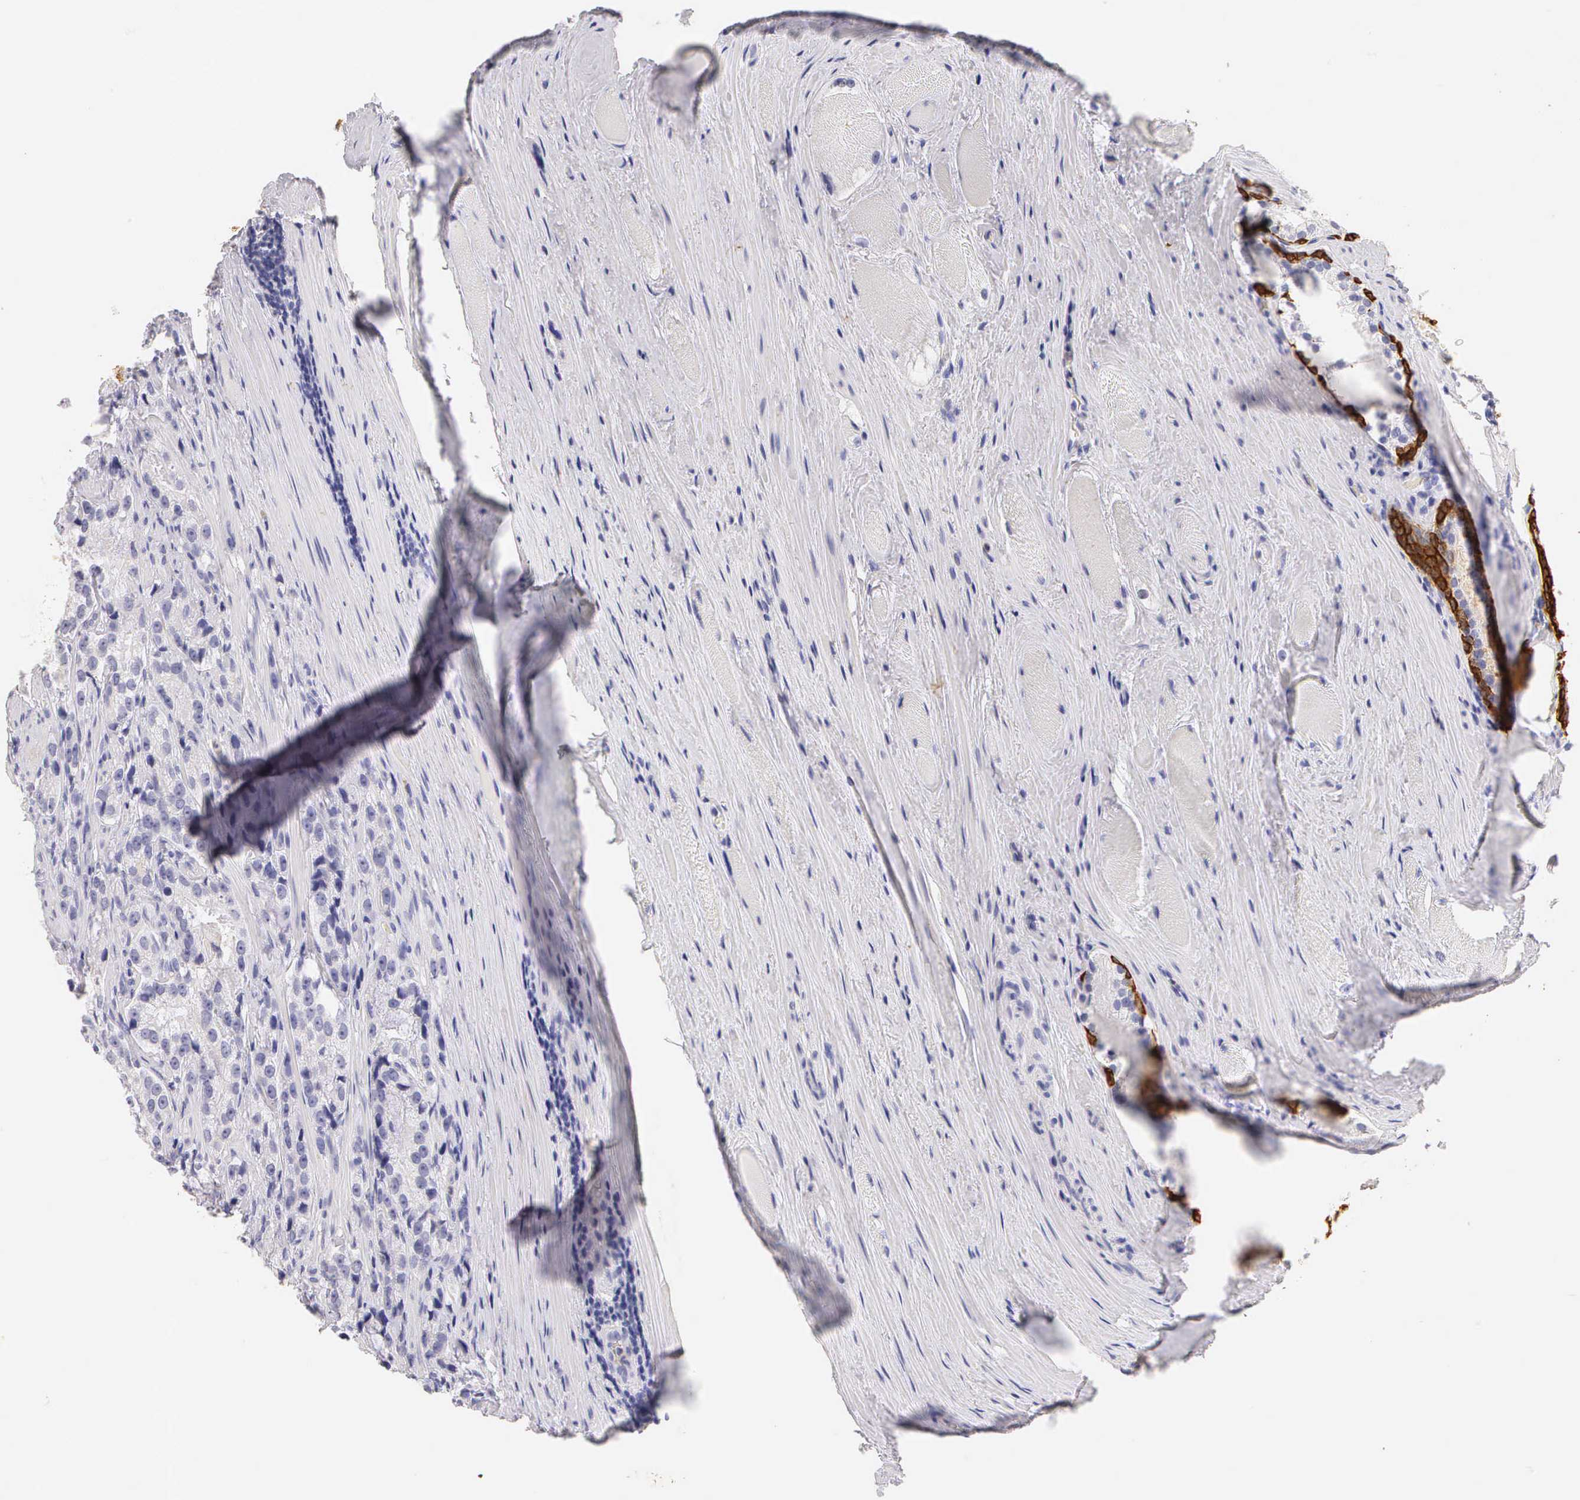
{"staining": {"intensity": "negative", "quantity": "none", "location": "none"}, "tissue": "prostate cancer", "cell_type": "Tumor cells", "image_type": "cancer", "snomed": [{"axis": "morphology", "description": "Adenocarcinoma, Medium grade"}, {"axis": "topography", "description": "Prostate"}], "caption": "This is an immunohistochemistry (IHC) photomicrograph of human prostate cancer (medium-grade adenocarcinoma). There is no staining in tumor cells.", "gene": "KRT17", "patient": {"sex": "male", "age": 72}}